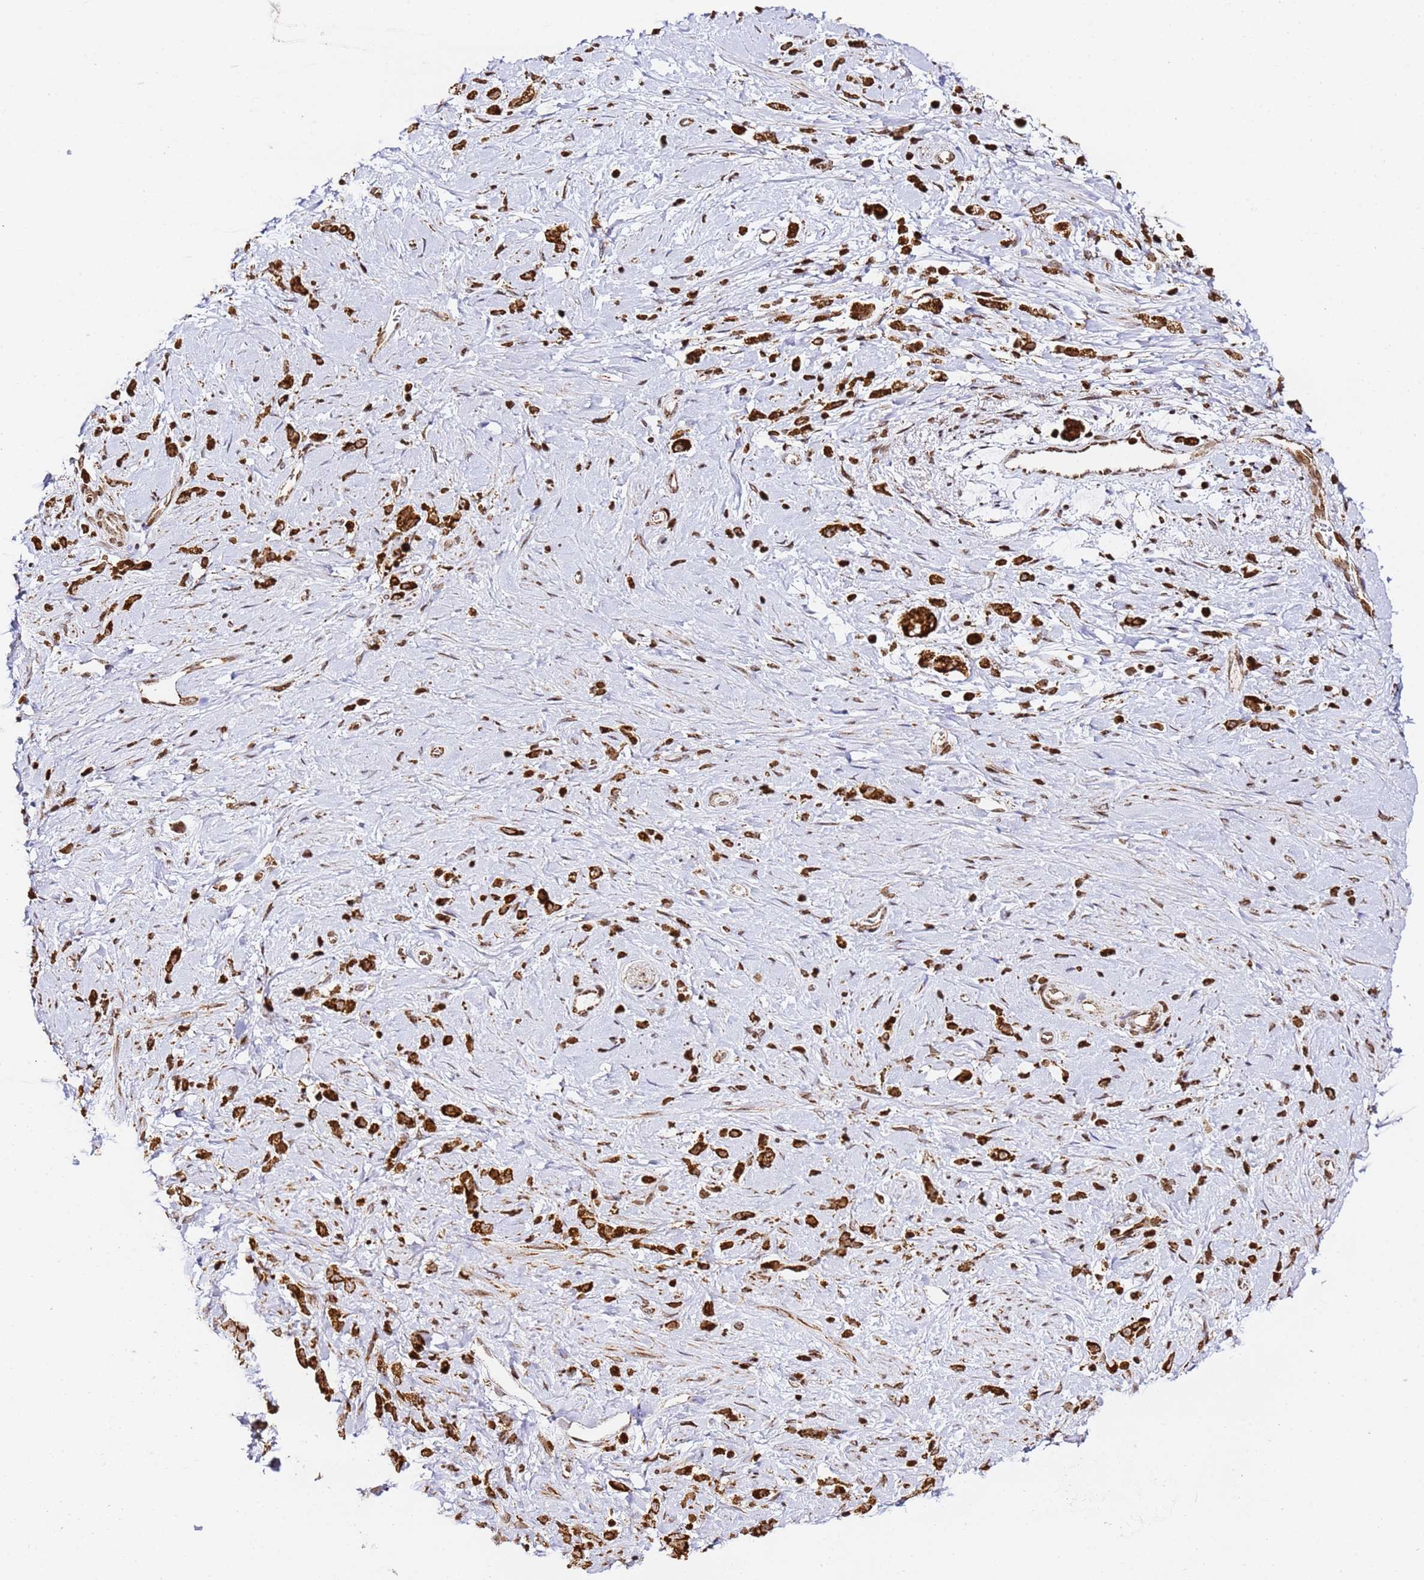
{"staining": {"intensity": "strong", "quantity": ">75%", "location": "cytoplasmic/membranous"}, "tissue": "stomach cancer", "cell_type": "Tumor cells", "image_type": "cancer", "snomed": [{"axis": "morphology", "description": "Adenocarcinoma, NOS"}, {"axis": "topography", "description": "Stomach"}], "caption": "A brown stain highlights strong cytoplasmic/membranous staining of a protein in human adenocarcinoma (stomach) tumor cells.", "gene": "HSPE1", "patient": {"sex": "female", "age": 60}}